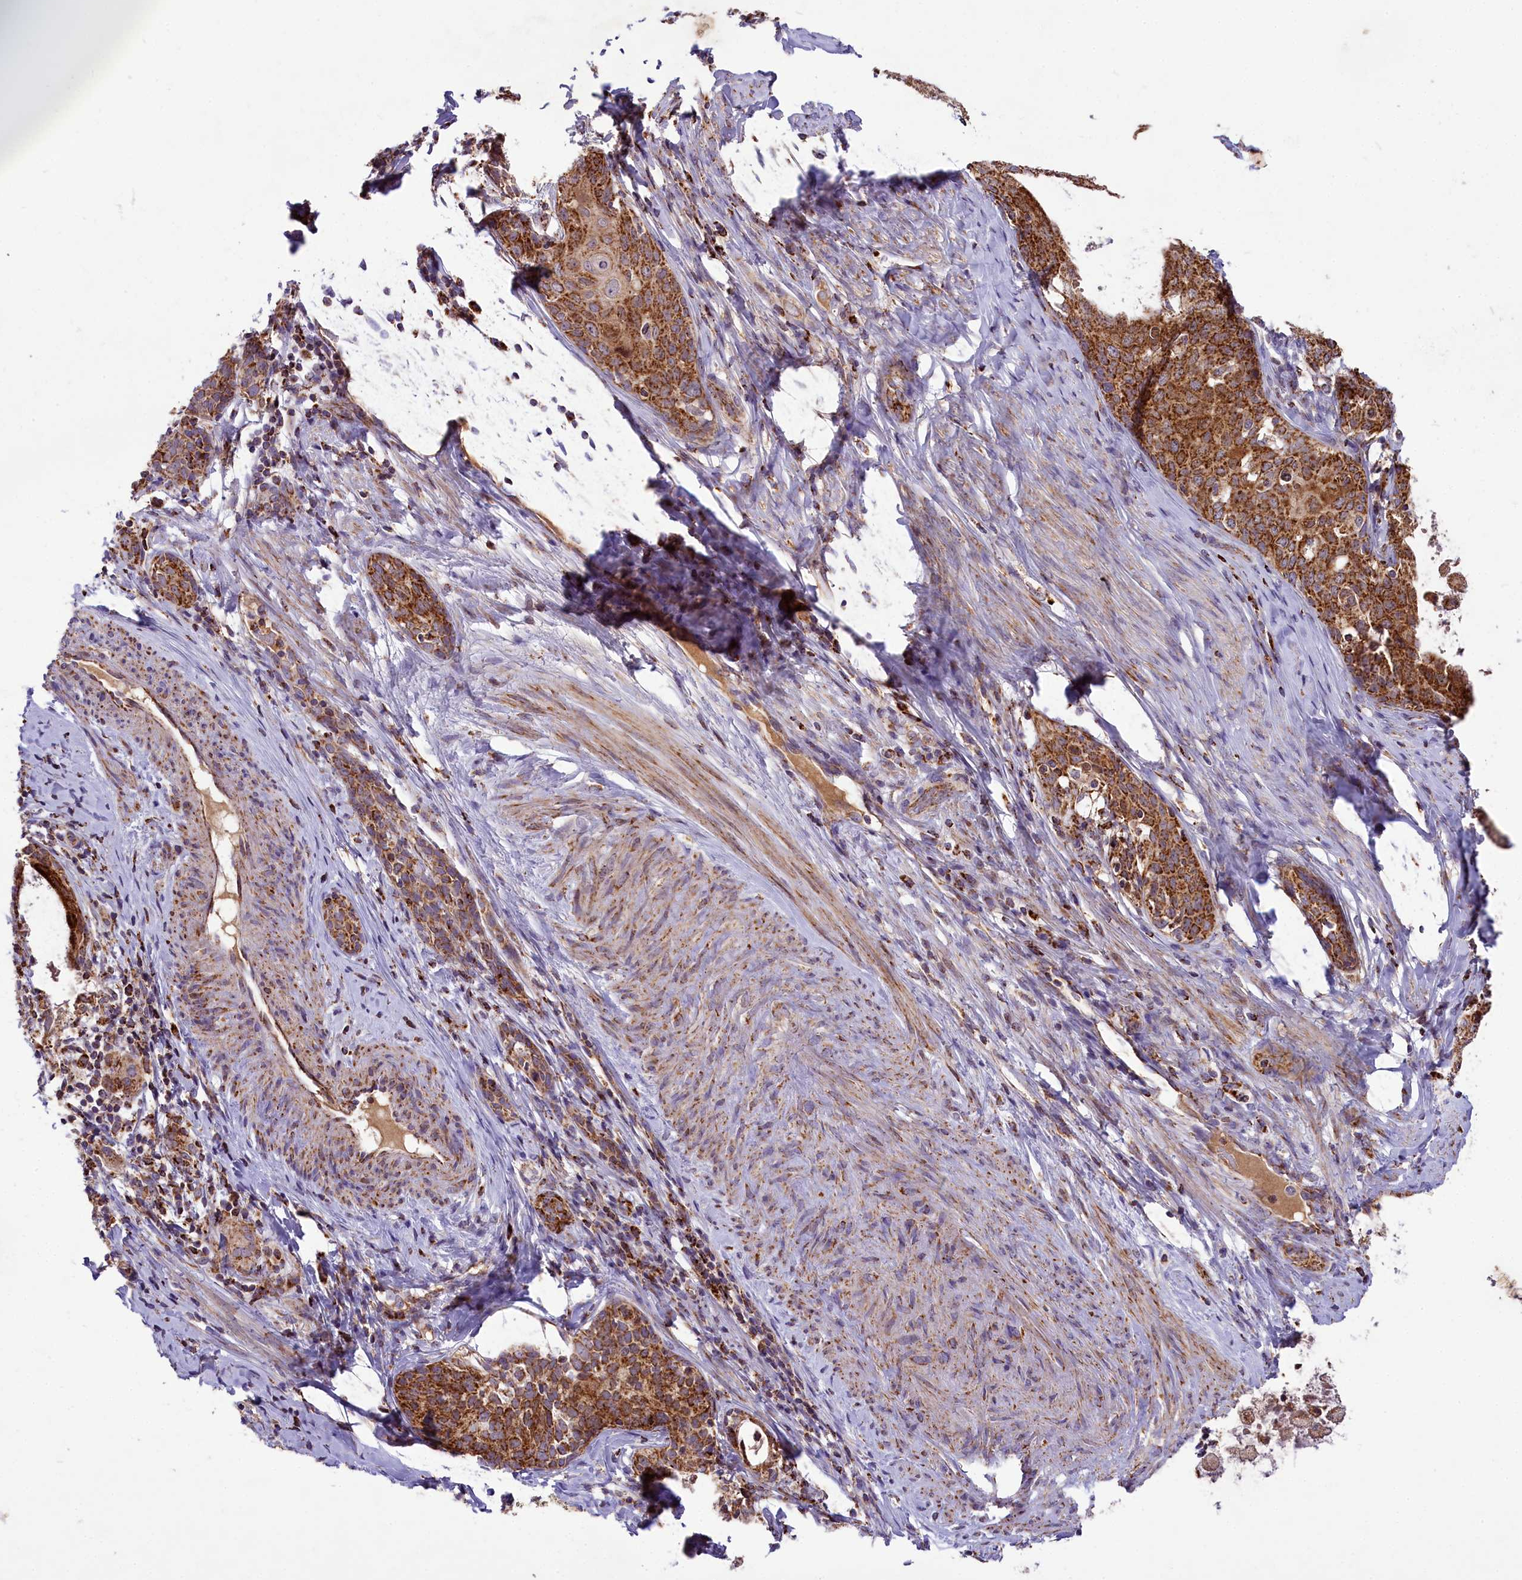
{"staining": {"intensity": "strong", "quantity": ">75%", "location": "cytoplasmic/membranous"}, "tissue": "cervical cancer", "cell_type": "Tumor cells", "image_type": "cancer", "snomed": [{"axis": "morphology", "description": "Squamous cell carcinoma, NOS"}, {"axis": "morphology", "description": "Adenocarcinoma, NOS"}, {"axis": "topography", "description": "Cervix"}], "caption": "This is an image of IHC staining of cervical cancer, which shows strong positivity in the cytoplasmic/membranous of tumor cells.", "gene": "COX17", "patient": {"sex": "female", "age": 52}}